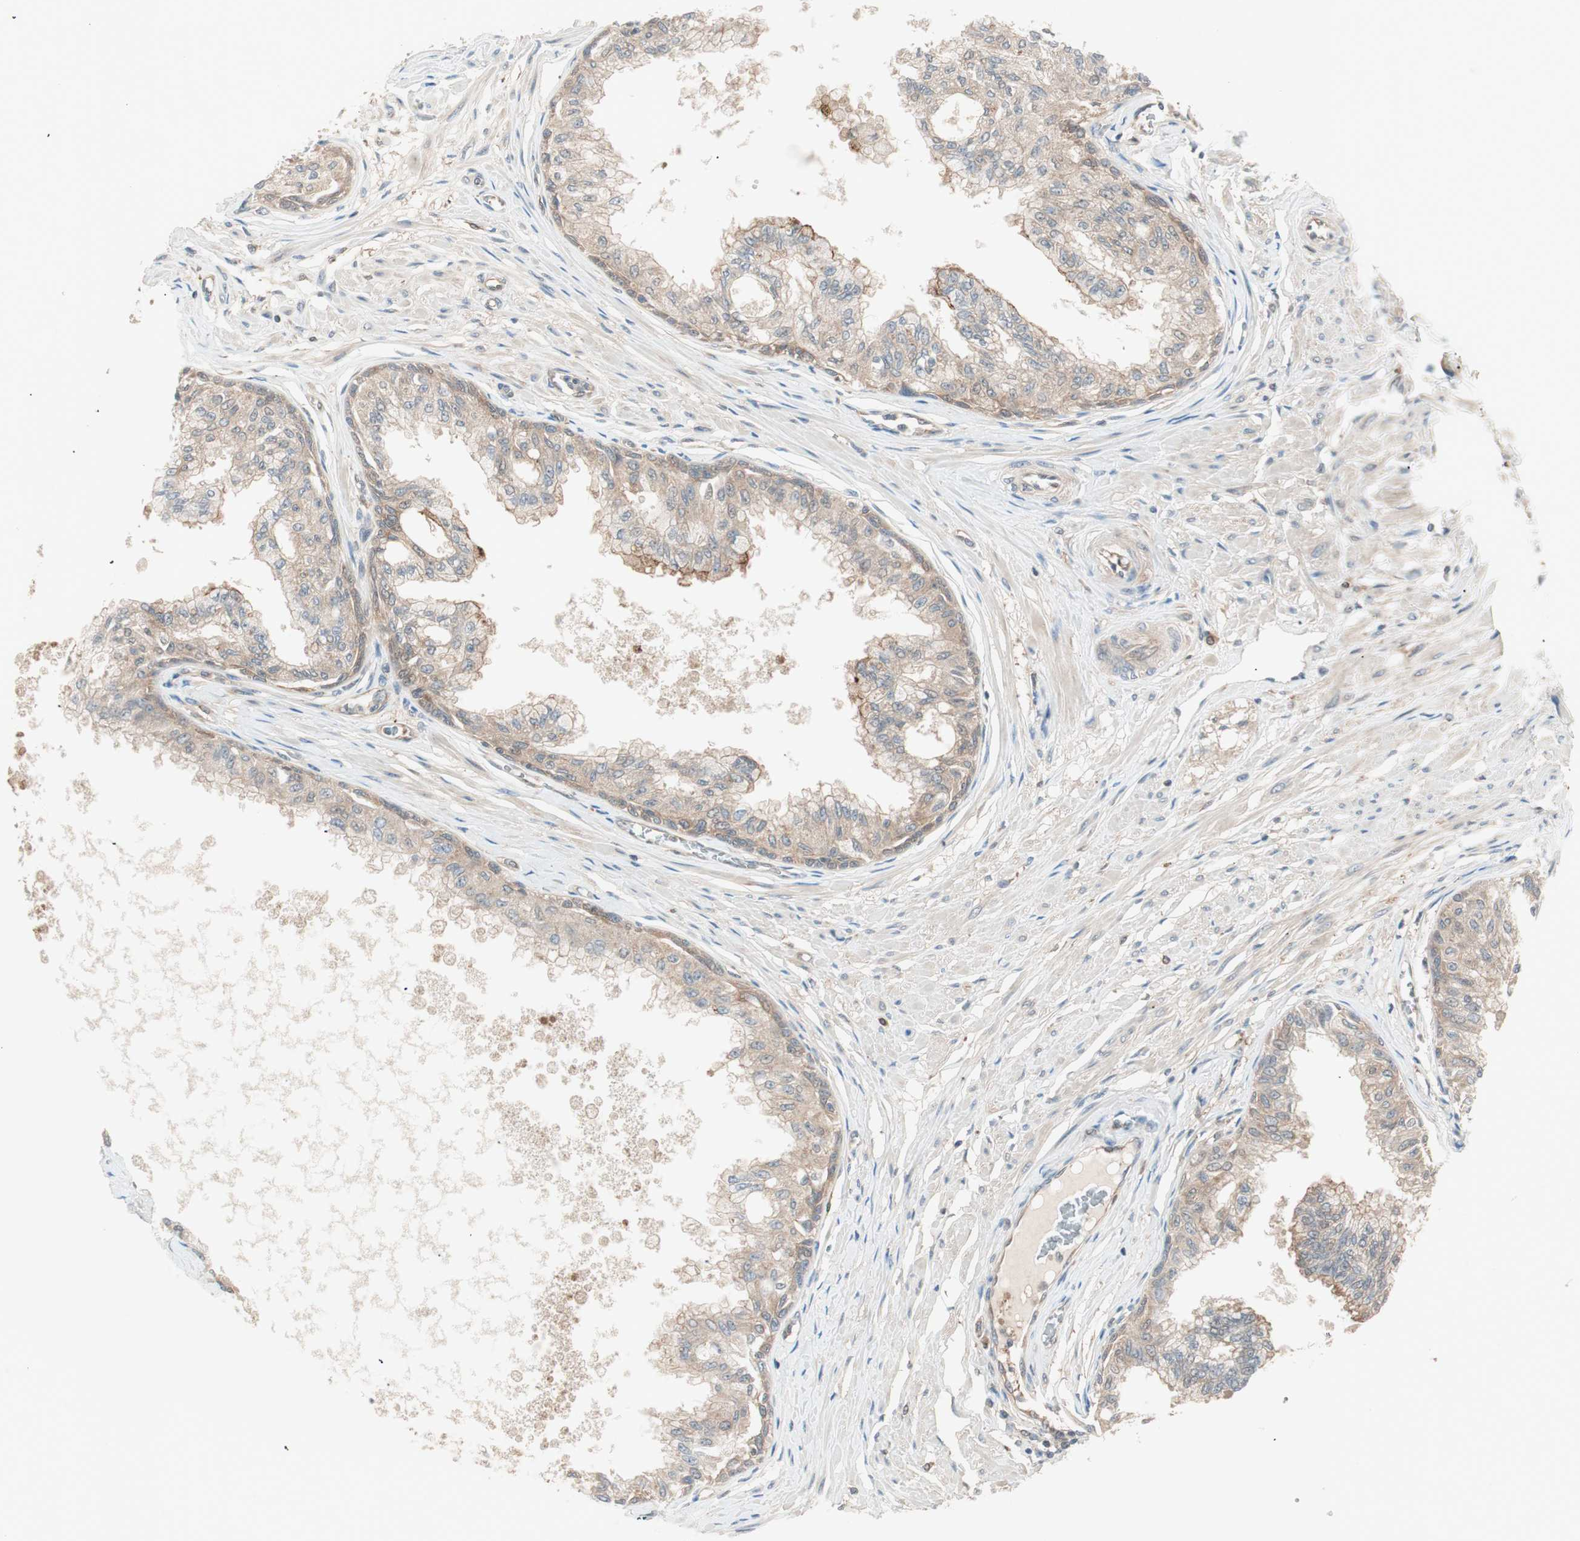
{"staining": {"intensity": "moderate", "quantity": ">75%", "location": "cytoplasmic/membranous"}, "tissue": "prostate", "cell_type": "Glandular cells", "image_type": "normal", "snomed": [{"axis": "morphology", "description": "Normal tissue, NOS"}, {"axis": "topography", "description": "Prostate"}, {"axis": "topography", "description": "Seminal veicle"}], "caption": "Immunohistochemistry photomicrograph of normal human prostate stained for a protein (brown), which reveals medium levels of moderate cytoplasmic/membranous staining in approximately >75% of glandular cells.", "gene": "GALT", "patient": {"sex": "male", "age": 60}}